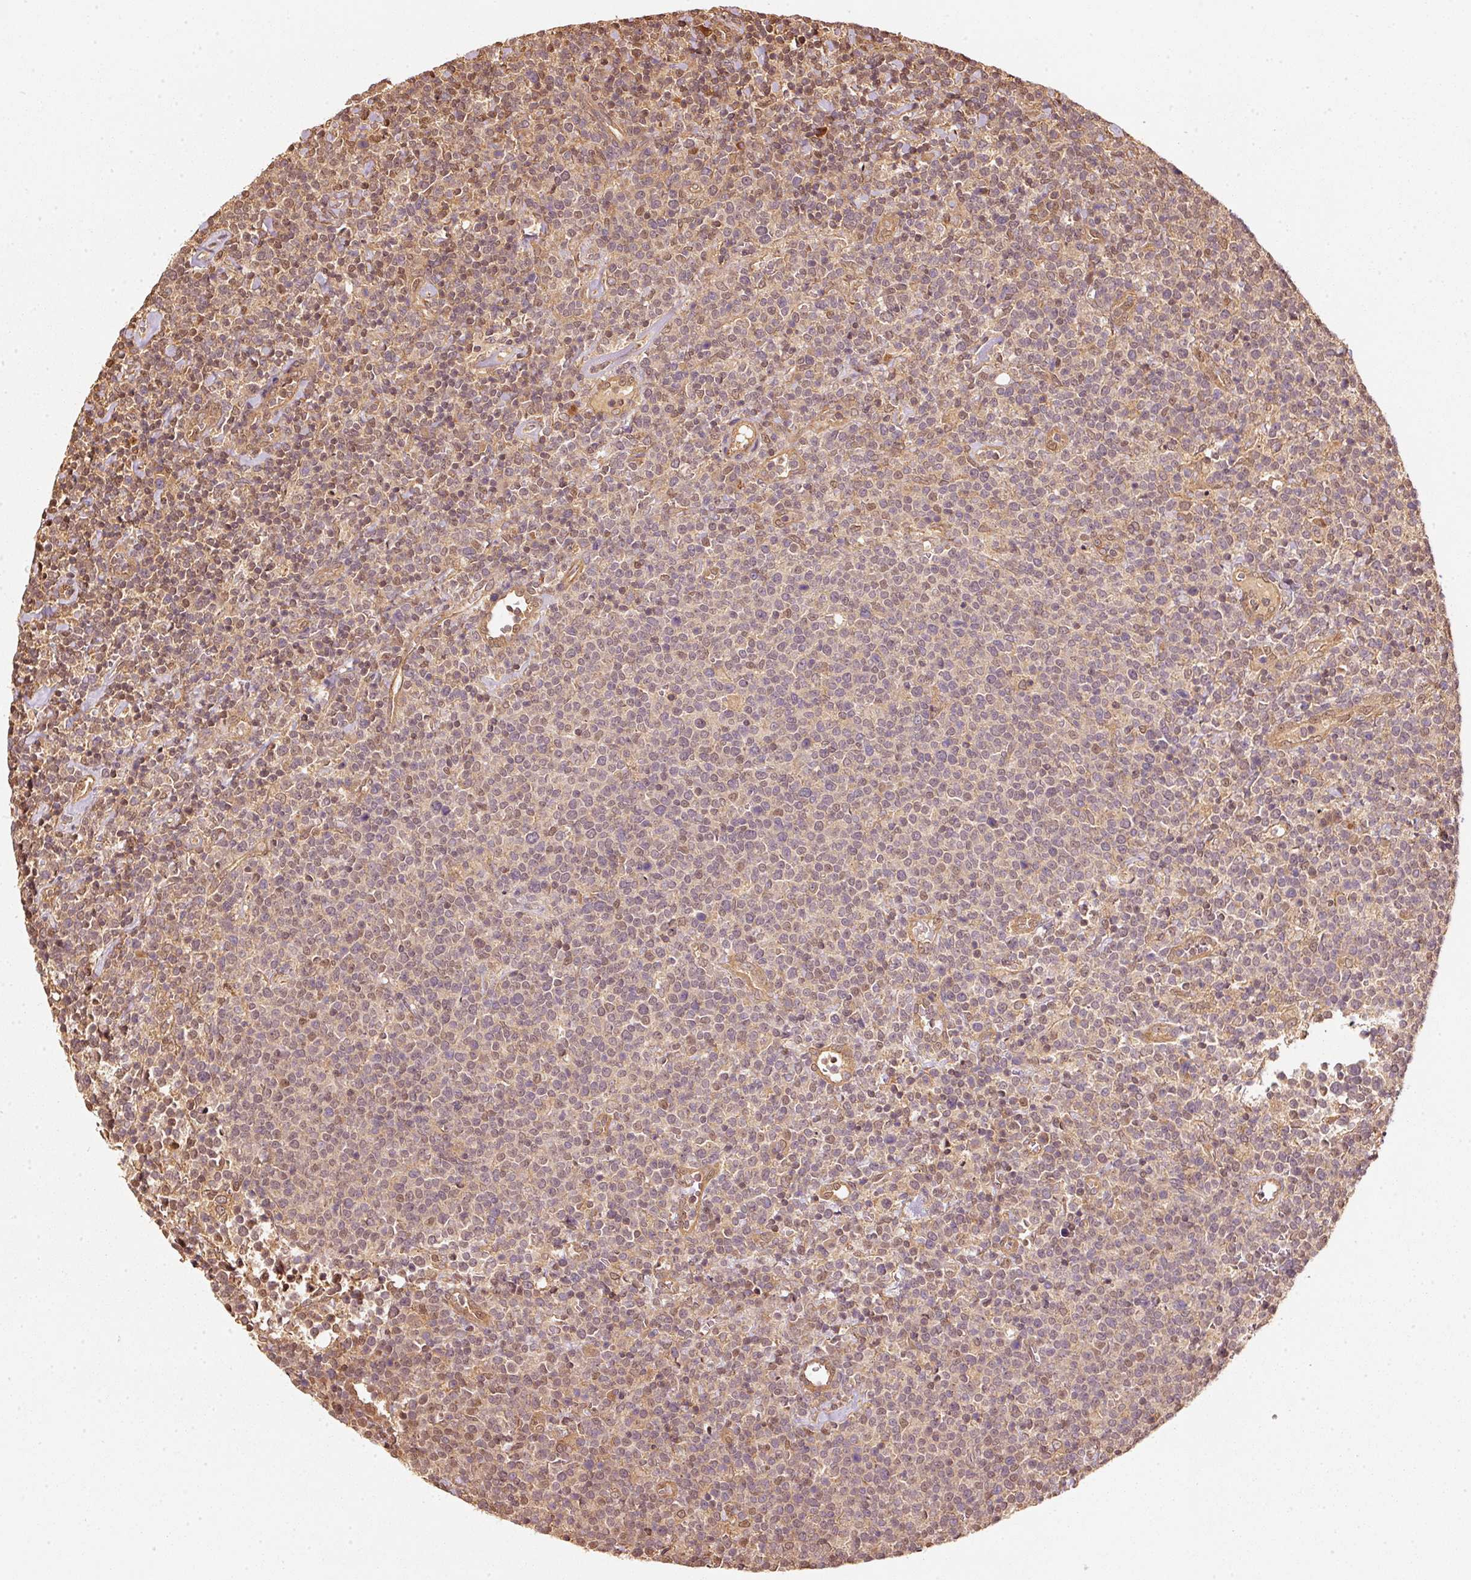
{"staining": {"intensity": "negative", "quantity": "none", "location": "none"}, "tissue": "lymphoma", "cell_type": "Tumor cells", "image_type": "cancer", "snomed": [{"axis": "morphology", "description": "Malignant lymphoma, non-Hodgkin's type, High grade"}, {"axis": "topography", "description": "Lymph node"}], "caption": "Malignant lymphoma, non-Hodgkin's type (high-grade) stained for a protein using immunohistochemistry (IHC) shows no staining tumor cells.", "gene": "STAU1", "patient": {"sex": "male", "age": 61}}